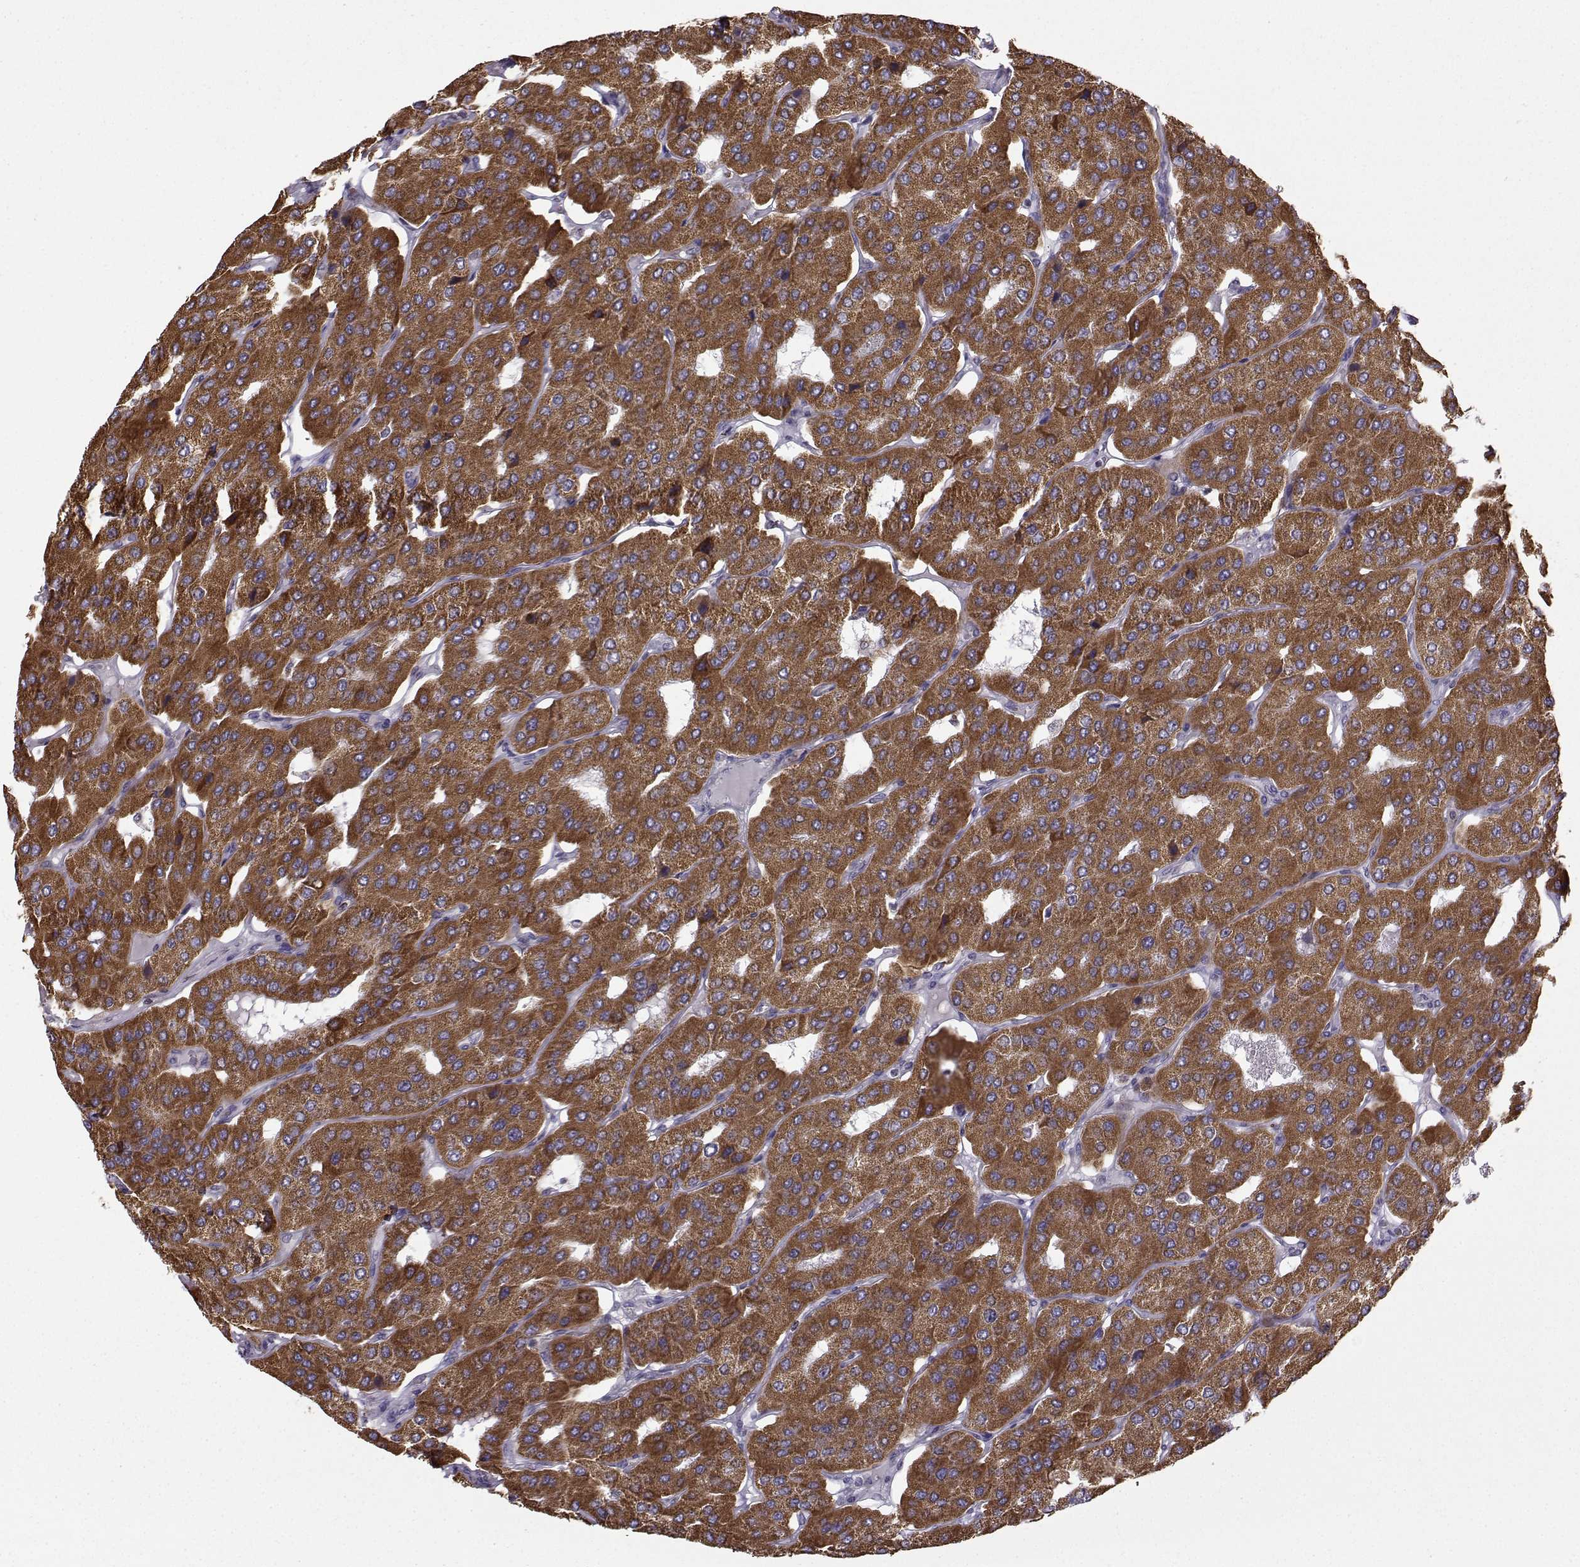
{"staining": {"intensity": "strong", "quantity": ">75%", "location": "cytoplasmic/membranous"}, "tissue": "parathyroid gland", "cell_type": "Glandular cells", "image_type": "normal", "snomed": [{"axis": "morphology", "description": "Normal tissue, NOS"}, {"axis": "morphology", "description": "Adenoma, NOS"}, {"axis": "topography", "description": "Parathyroid gland"}], "caption": "The histopathology image reveals staining of benign parathyroid gland, revealing strong cytoplasmic/membranous protein staining (brown color) within glandular cells. The staining was performed using DAB (3,3'-diaminobenzidine), with brown indicating positive protein expression. Nuclei are stained blue with hematoxylin.", "gene": "NECAB3", "patient": {"sex": "female", "age": 86}}